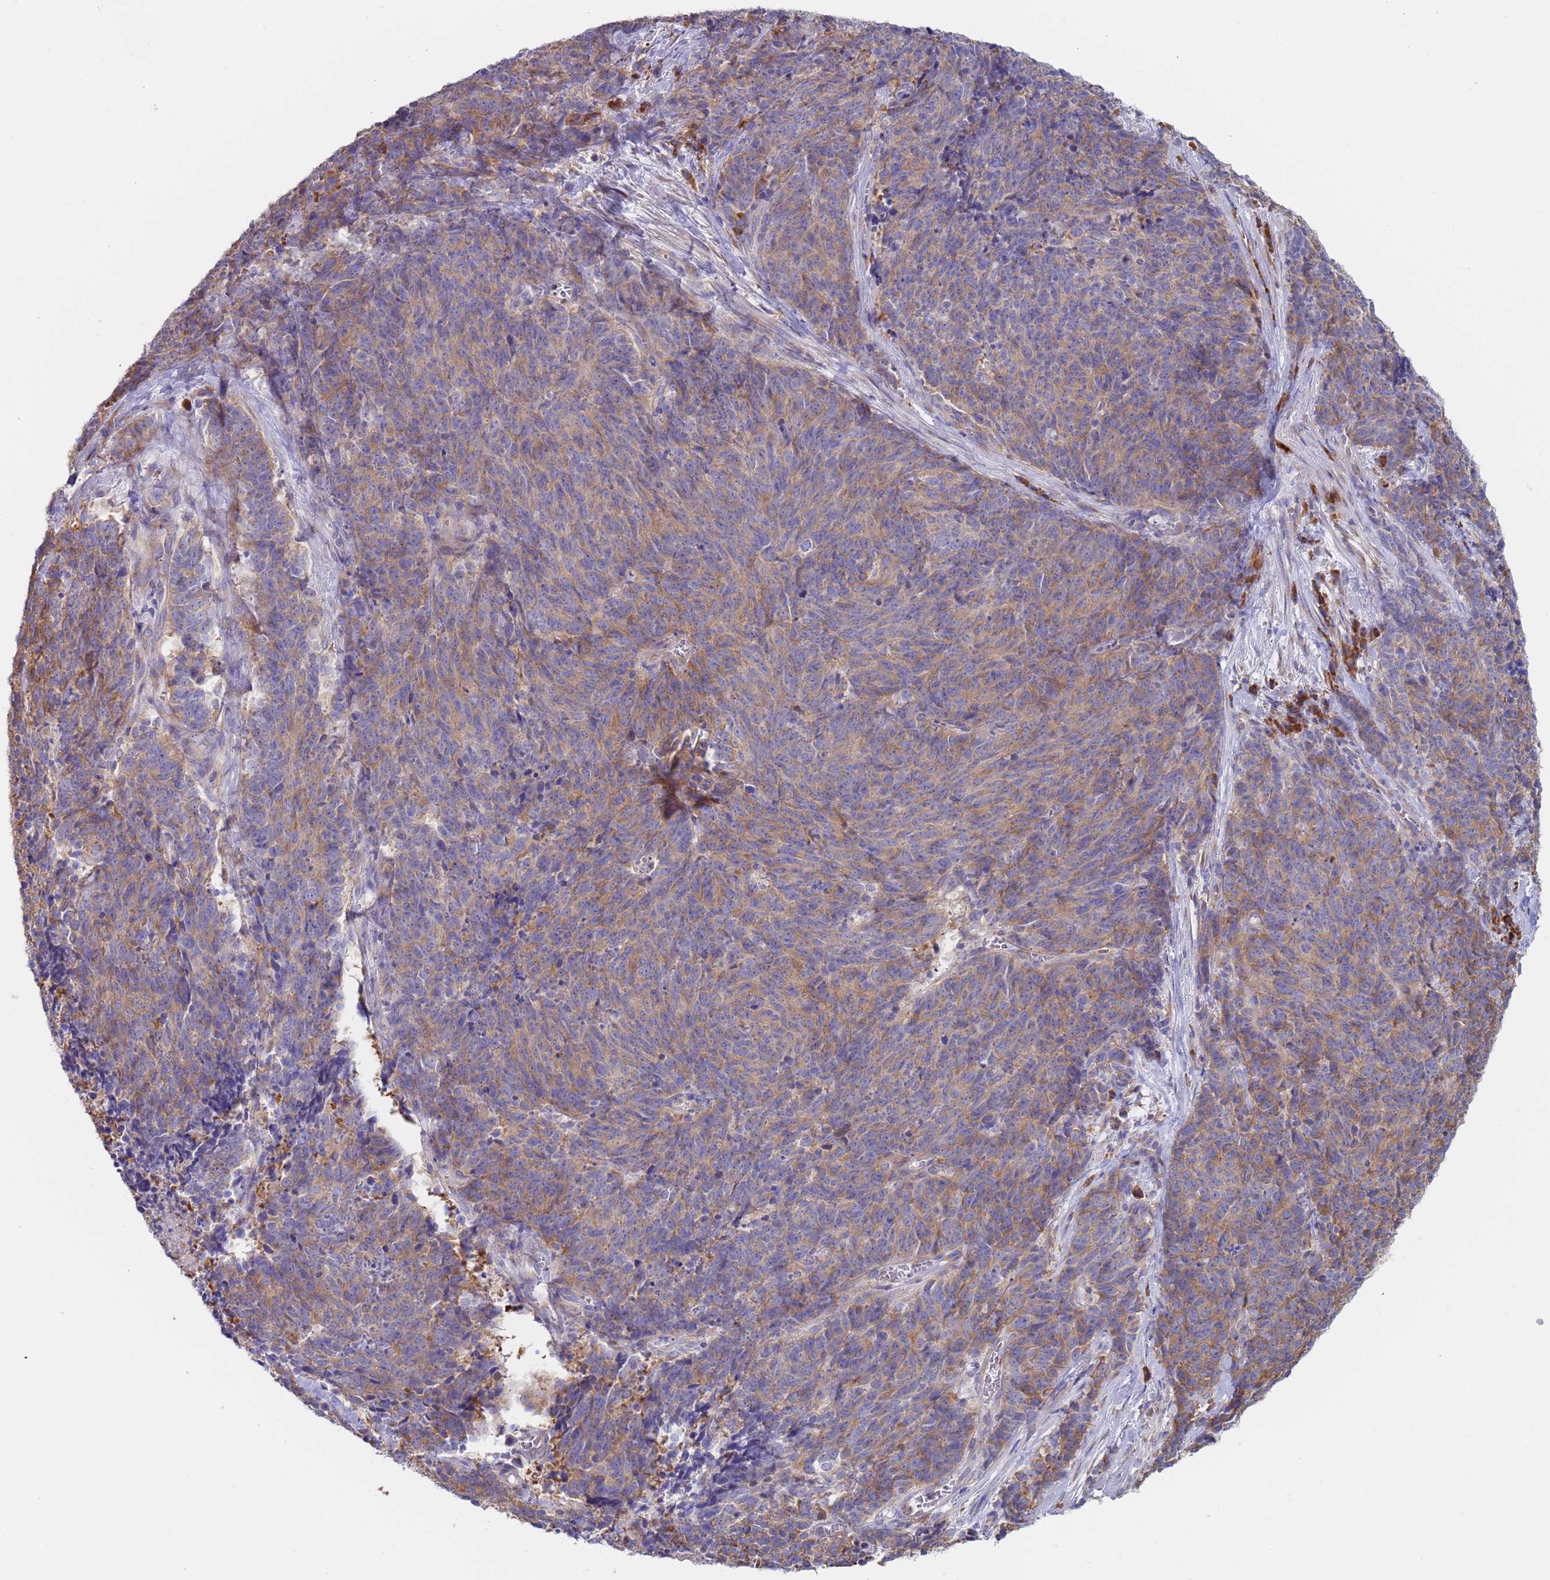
{"staining": {"intensity": "moderate", "quantity": "25%-75%", "location": "cytoplasmic/membranous"}, "tissue": "cervical cancer", "cell_type": "Tumor cells", "image_type": "cancer", "snomed": [{"axis": "morphology", "description": "Squamous cell carcinoma, NOS"}, {"axis": "topography", "description": "Cervix"}], "caption": "Brown immunohistochemical staining in human cervical cancer (squamous cell carcinoma) shows moderate cytoplasmic/membranous positivity in approximately 25%-75% of tumor cells. (DAB (3,3'-diaminobenzidine) IHC with brightfield microscopy, high magnification).", "gene": "ZNF844", "patient": {"sex": "female", "age": 29}}